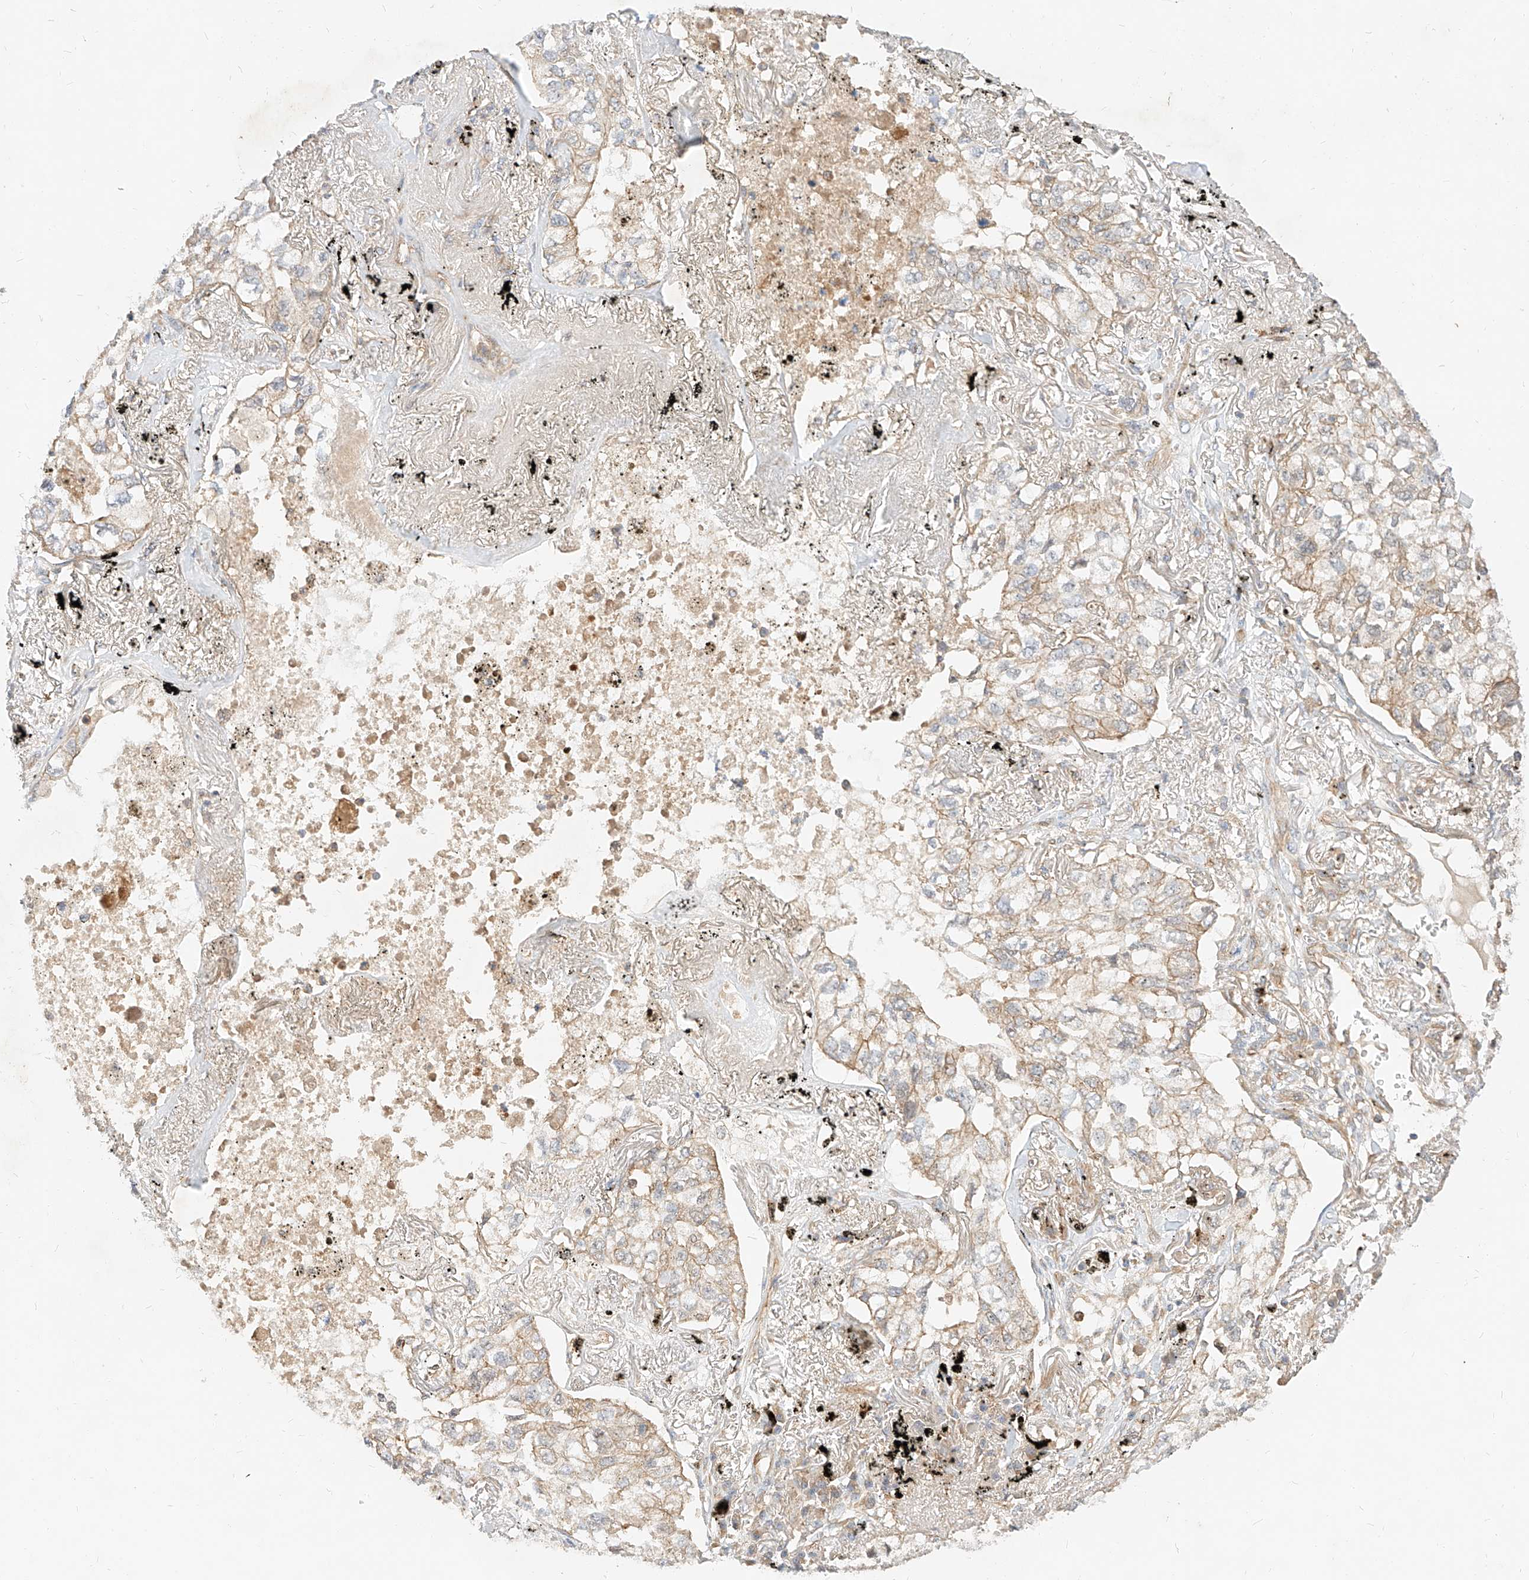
{"staining": {"intensity": "weak", "quantity": "25%-75%", "location": "cytoplasmic/membranous"}, "tissue": "lung cancer", "cell_type": "Tumor cells", "image_type": "cancer", "snomed": [{"axis": "morphology", "description": "Adenocarcinoma, NOS"}, {"axis": "topography", "description": "Lung"}], "caption": "Protein analysis of lung cancer tissue reveals weak cytoplasmic/membranous positivity in about 25%-75% of tumor cells.", "gene": "NFAM1", "patient": {"sex": "male", "age": 65}}